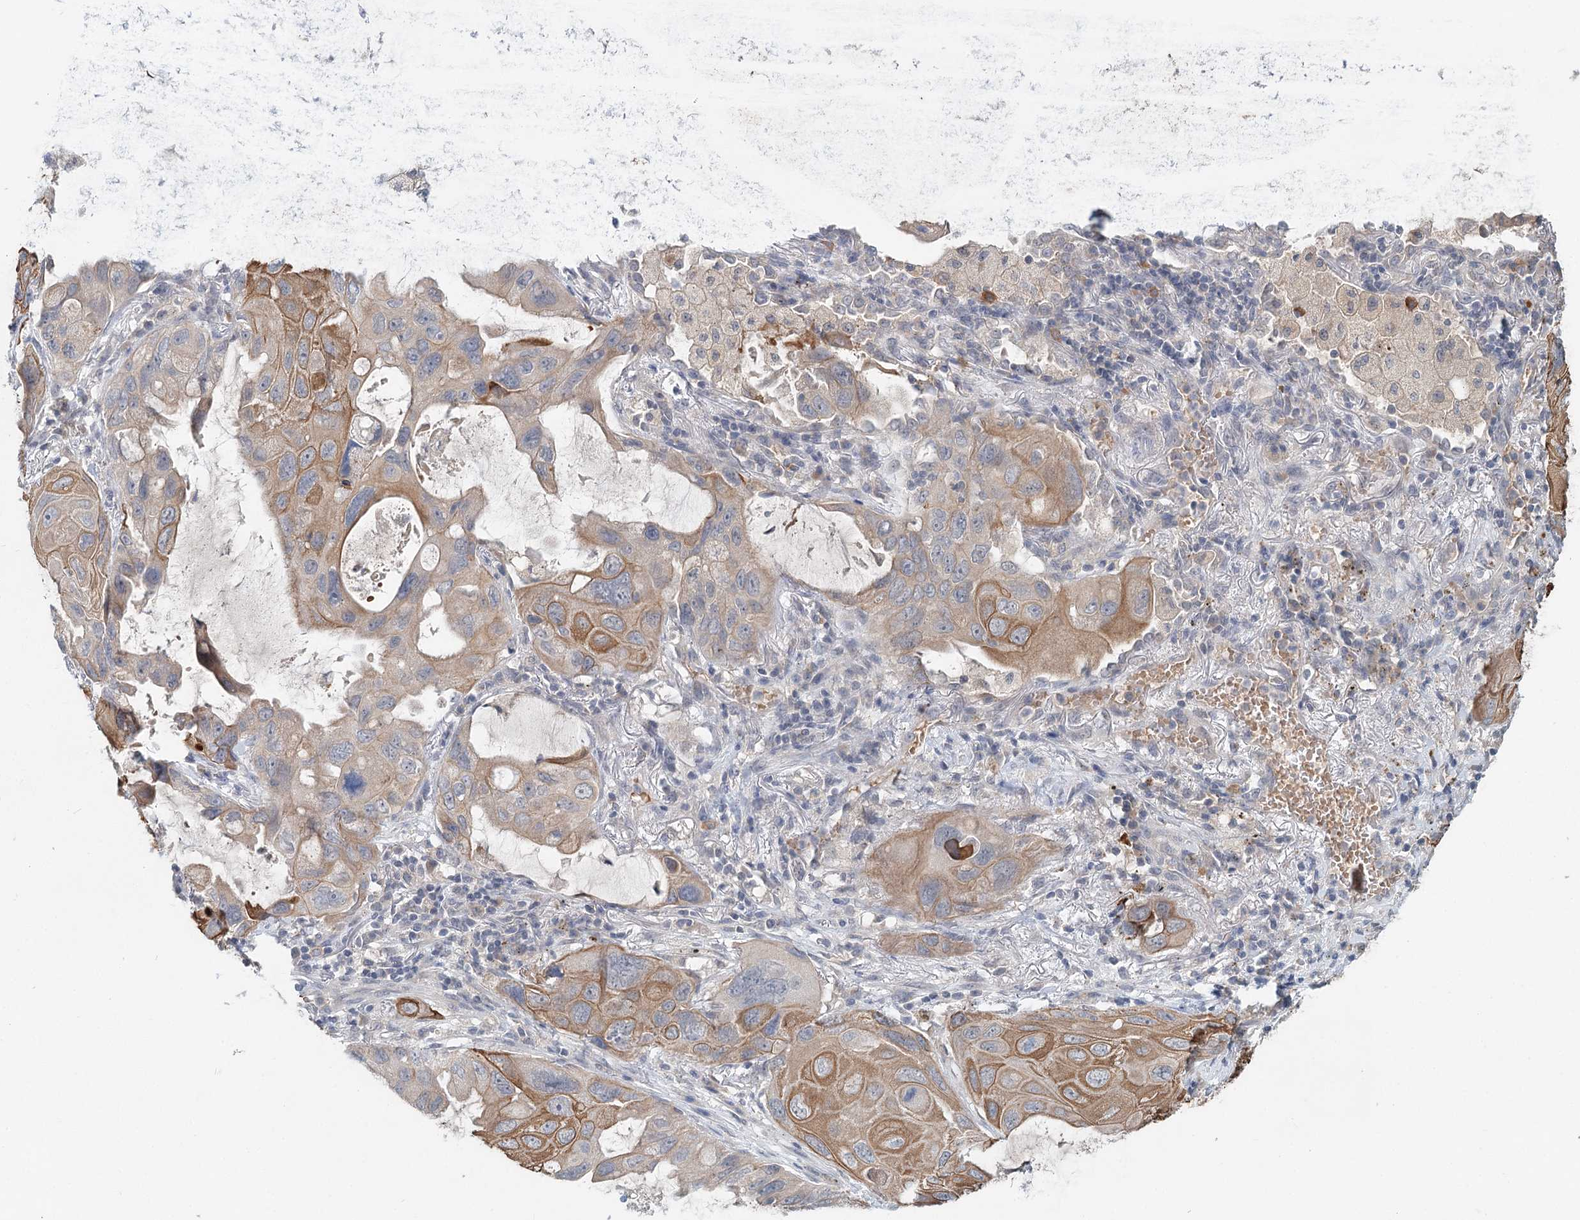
{"staining": {"intensity": "moderate", "quantity": ">75%", "location": "cytoplasmic/membranous"}, "tissue": "lung cancer", "cell_type": "Tumor cells", "image_type": "cancer", "snomed": [{"axis": "morphology", "description": "Squamous cell carcinoma, NOS"}, {"axis": "topography", "description": "Lung"}], "caption": "Human squamous cell carcinoma (lung) stained for a protein (brown) displays moderate cytoplasmic/membranous positive positivity in approximately >75% of tumor cells.", "gene": "FBXO7", "patient": {"sex": "female", "age": 73}}